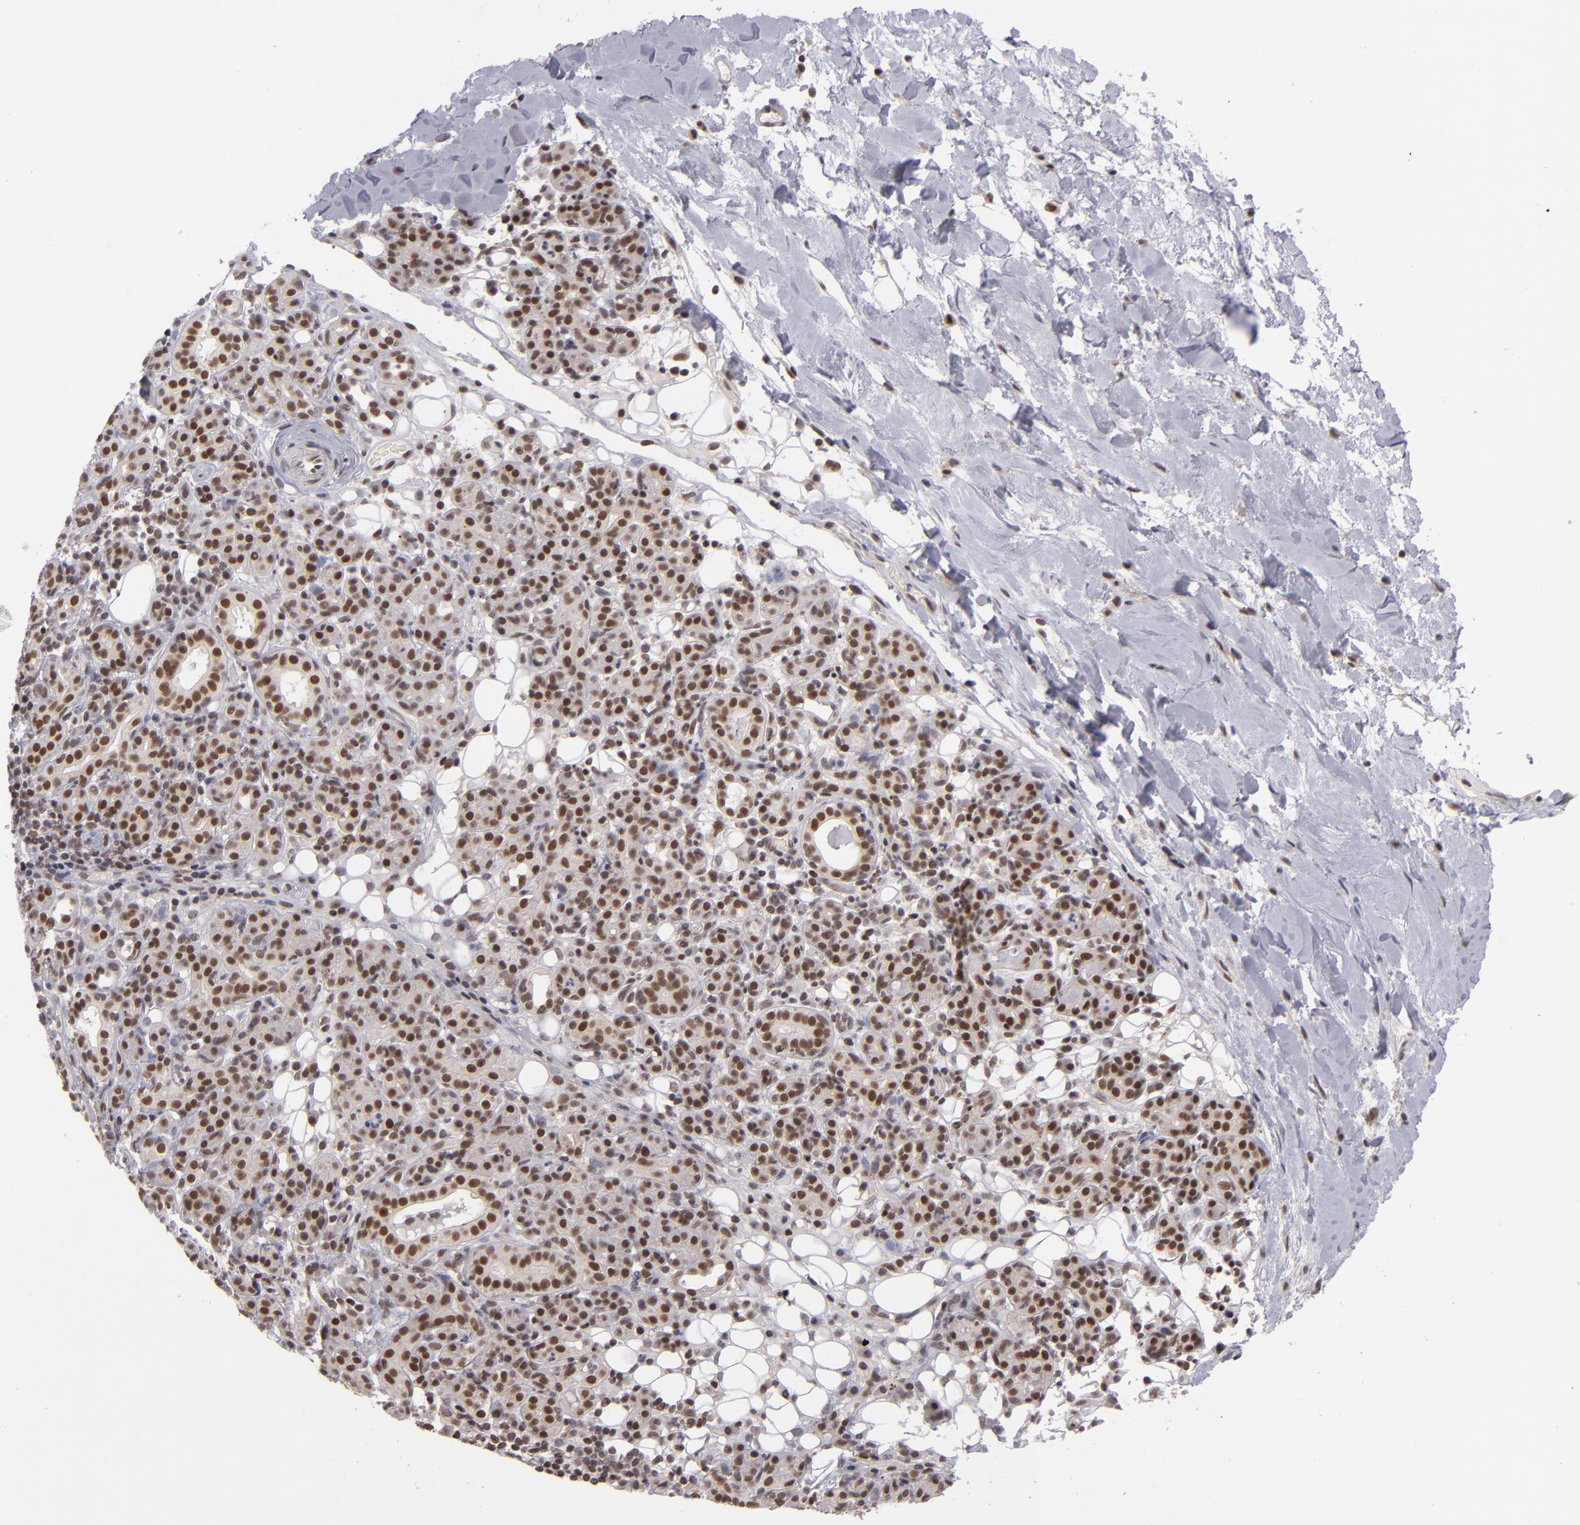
{"staining": {"intensity": "moderate", "quantity": ">75%", "location": "nuclear"}, "tissue": "skin cancer", "cell_type": "Tumor cells", "image_type": "cancer", "snomed": [{"axis": "morphology", "description": "Squamous cell carcinoma, NOS"}, {"axis": "topography", "description": "Skin"}], "caption": "The micrograph shows a brown stain indicating the presence of a protein in the nuclear of tumor cells in skin squamous cell carcinoma. (brown staining indicates protein expression, while blue staining denotes nuclei).", "gene": "MLLT3", "patient": {"sex": "male", "age": 84}}